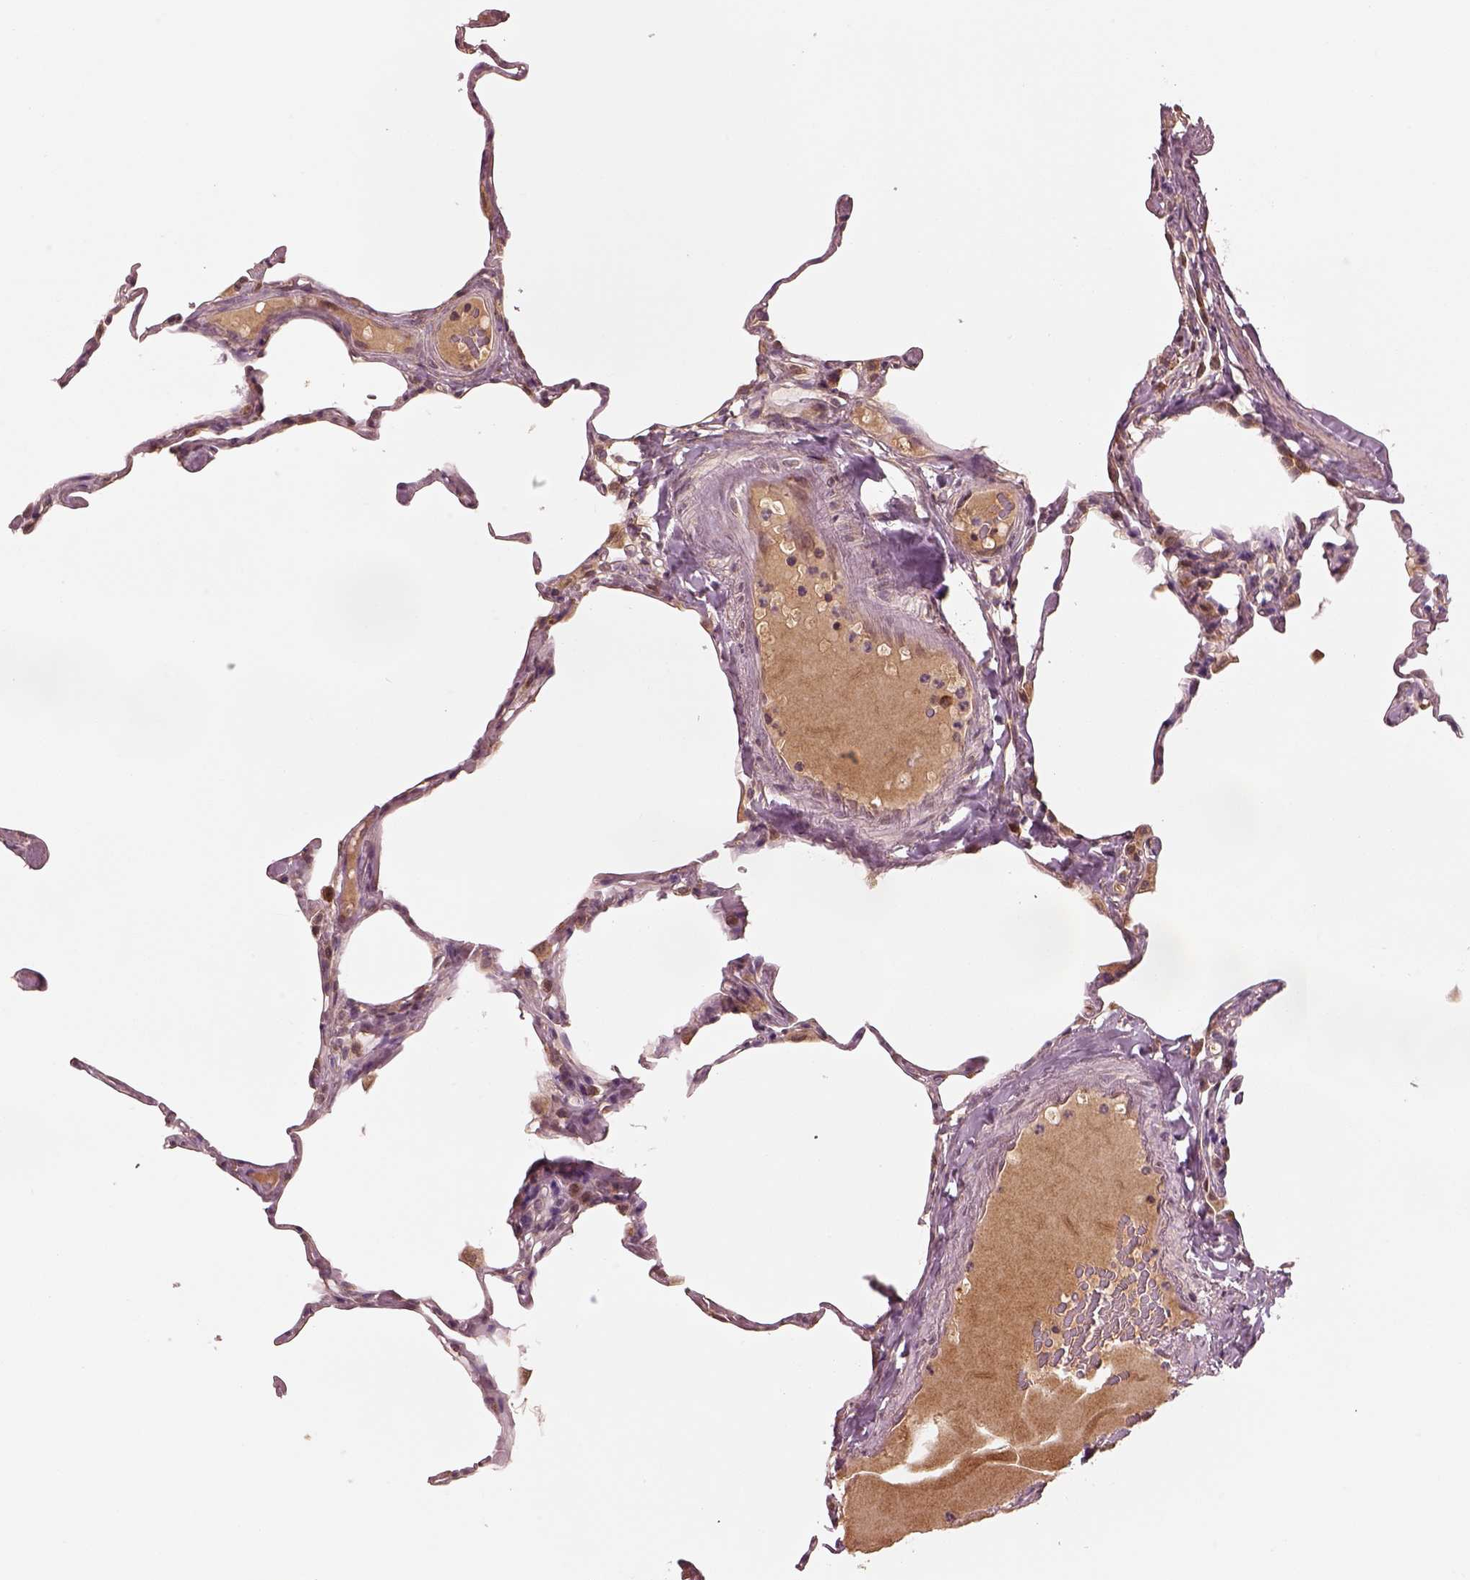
{"staining": {"intensity": "moderate", "quantity": "25%-75%", "location": "cytoplasmic/membranous"}, "tissue": "lung", "cell_type": "Alveolar cells", "image_type": "normal", "snomed": [{"axis": "morphology", "description": "Normal tissue, NOS"}, {"axis": "topography", "description": "Lung"}], "caption": "High-magnification brightfield microscopy of normal lung stained with DAB (brown) and counterstained with hematoxylin (blue). alveolar cells exhibit moderate cytoplasmic/membranous positivity is seen in about25%-75% of cells. (brown staining indicates protein expression, while blue staining denotes nuclei).", "gene": "RPS5", "patient": {"sex": "male", "age": 65}}